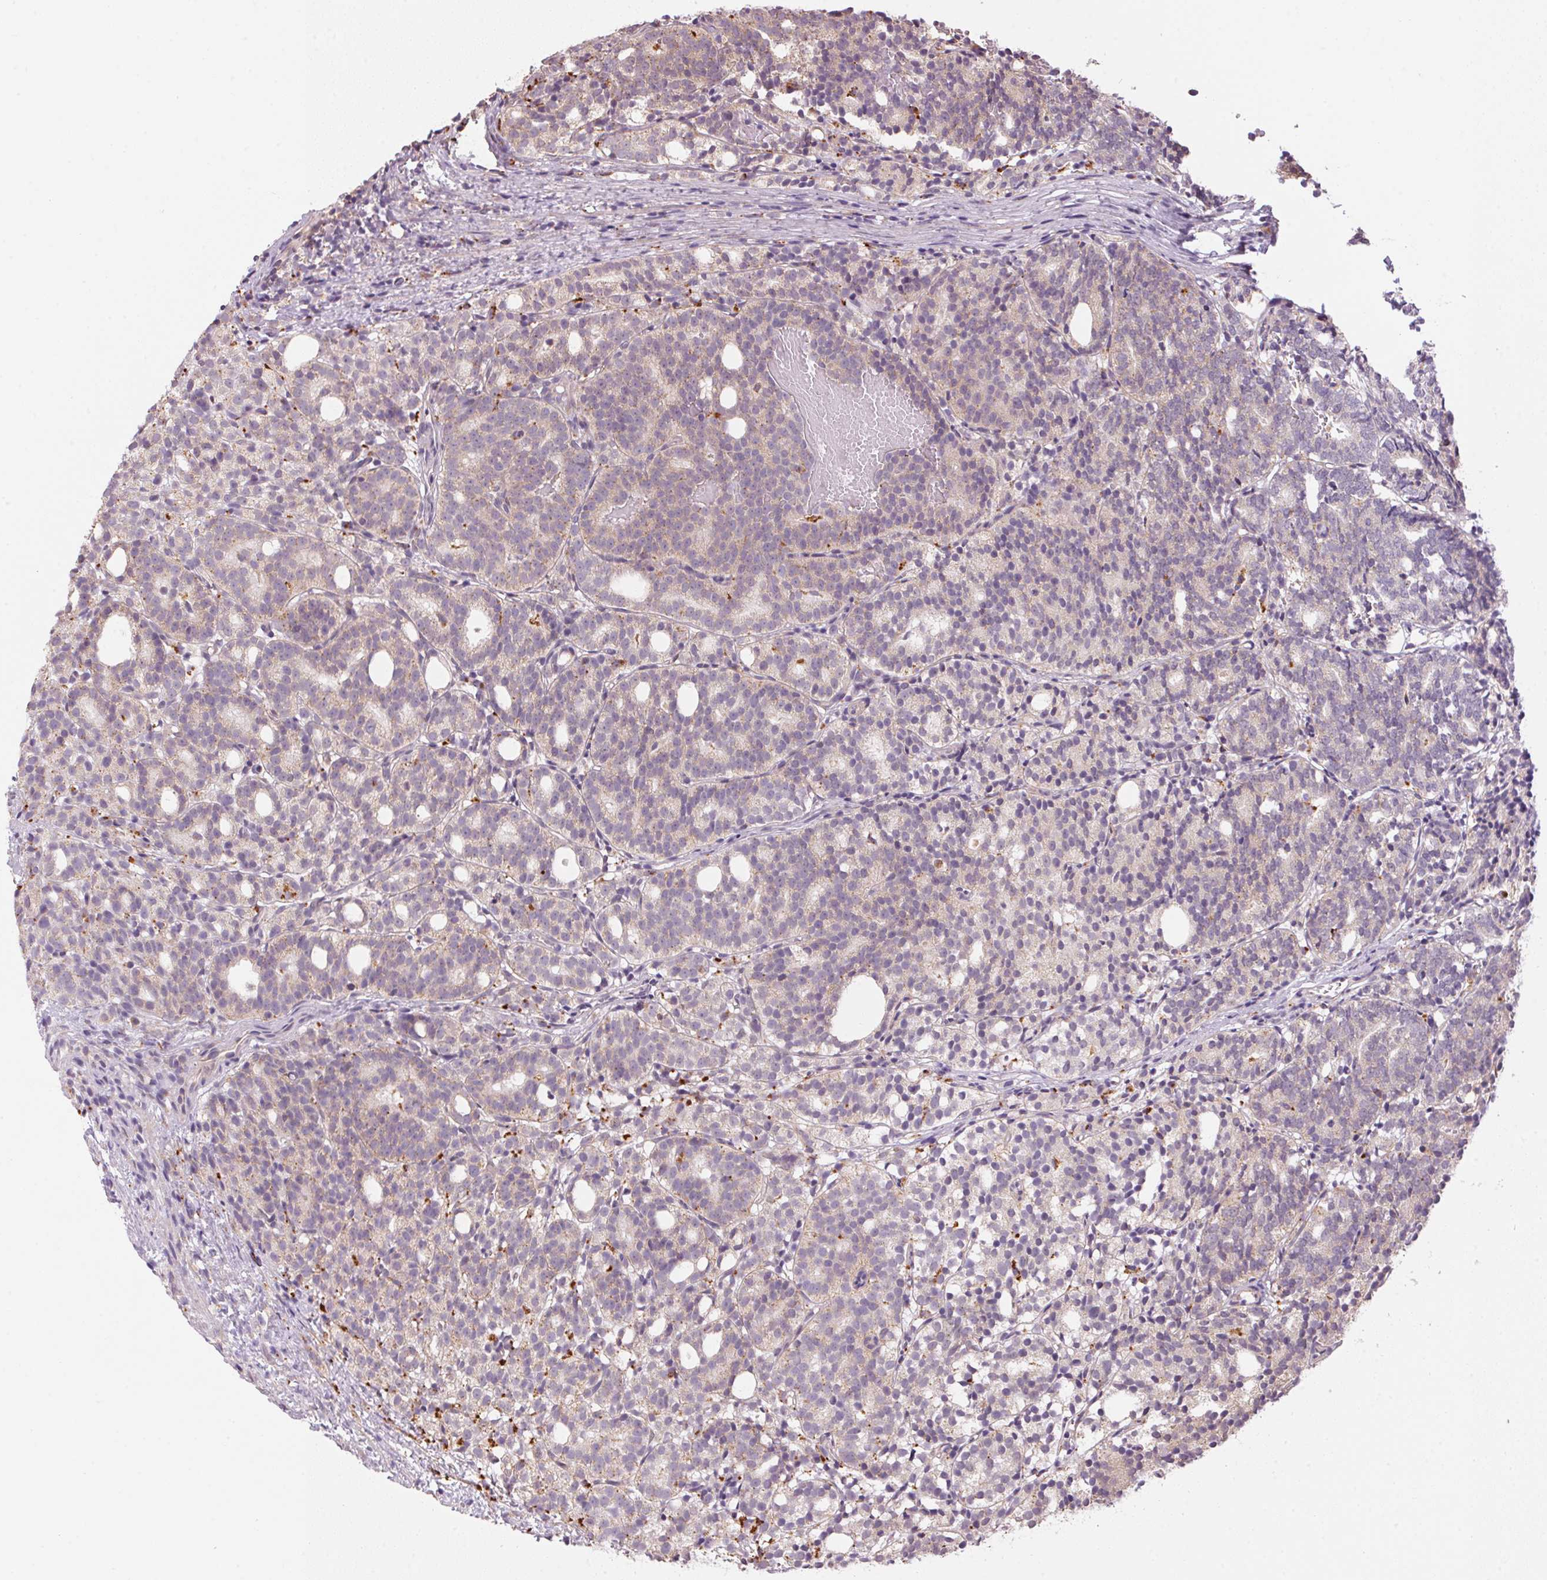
{"staining": {"intensity": "weak", "quantity": "<25%", "location": "cytoplasmic/membranous"}, "tissue": "prostate cancer", "cell_type": "Tumor cells", "image_type": "cancer", "snomed": [{"axis": "morphology", "description": "Adenocarcinoma, High grade"}, {"axis": "topography", "description": "Prostate"}], "caption": "Human prostate cancer (high-grade adenocarcinoma) stained for a protein using immunohistochemistry (IHC) reveals no staining in tumor cells.", "gene": "ADH5", "patient": {"sex": "male", "age": 53}}